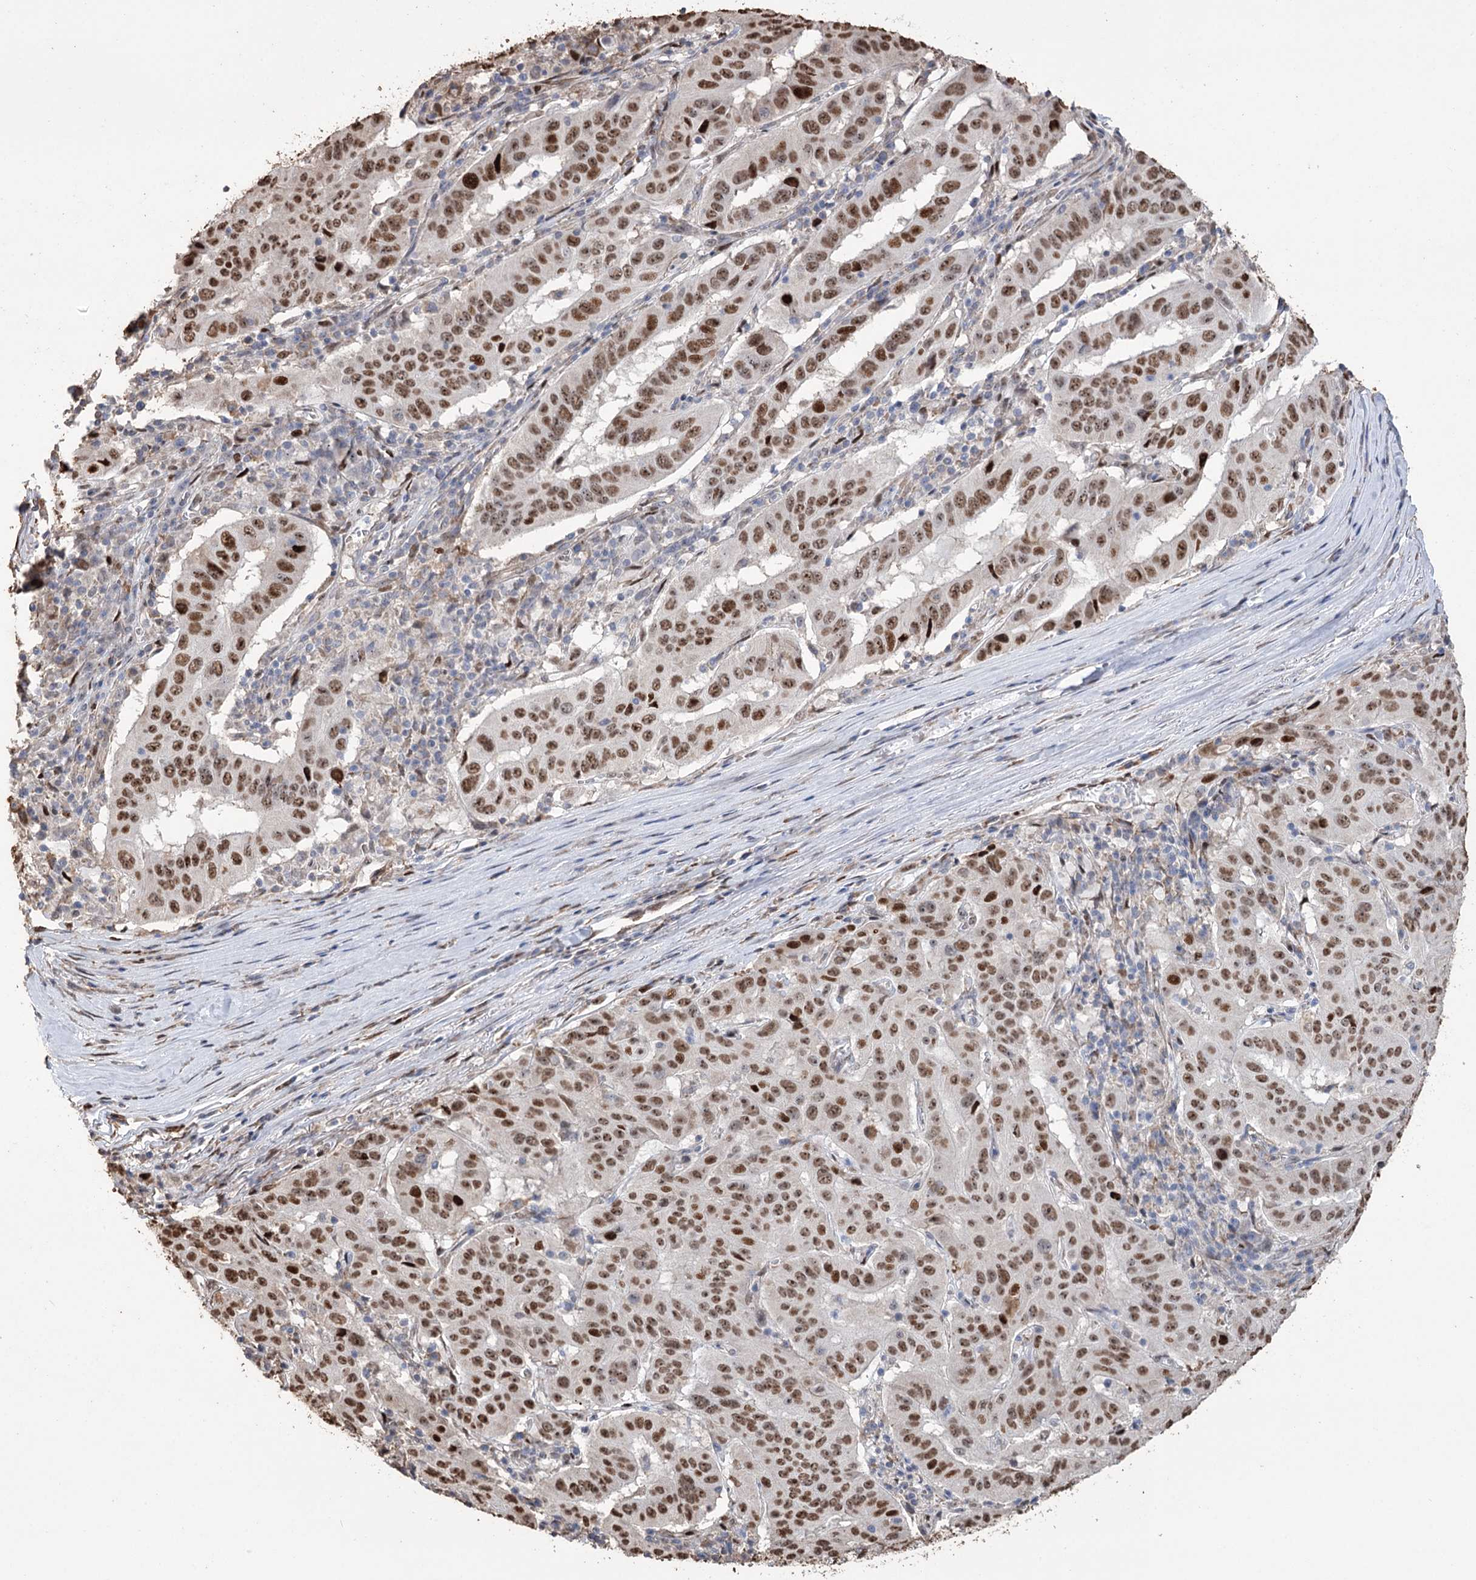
{"staining": {"intensity": "strong", "quantity": ">75%", "location": "nuclear"}, "tissue": "pancreatic cancer", "cell_type": "Tumor cells", "image_type": "cancer", "snomed": [{"axis": "morphology", "description": "Adenocarcinoma, NOS"}, {"axis": "topography", "description": "Pancreas"}], "caption": "Adenocarcinoma (pancreatic) stained with IHC demonstrates strong nuclear positivity in about >75% of tumor cells.", "gene": "NFU1", "patient": {"sex": "male", "age": 63}}